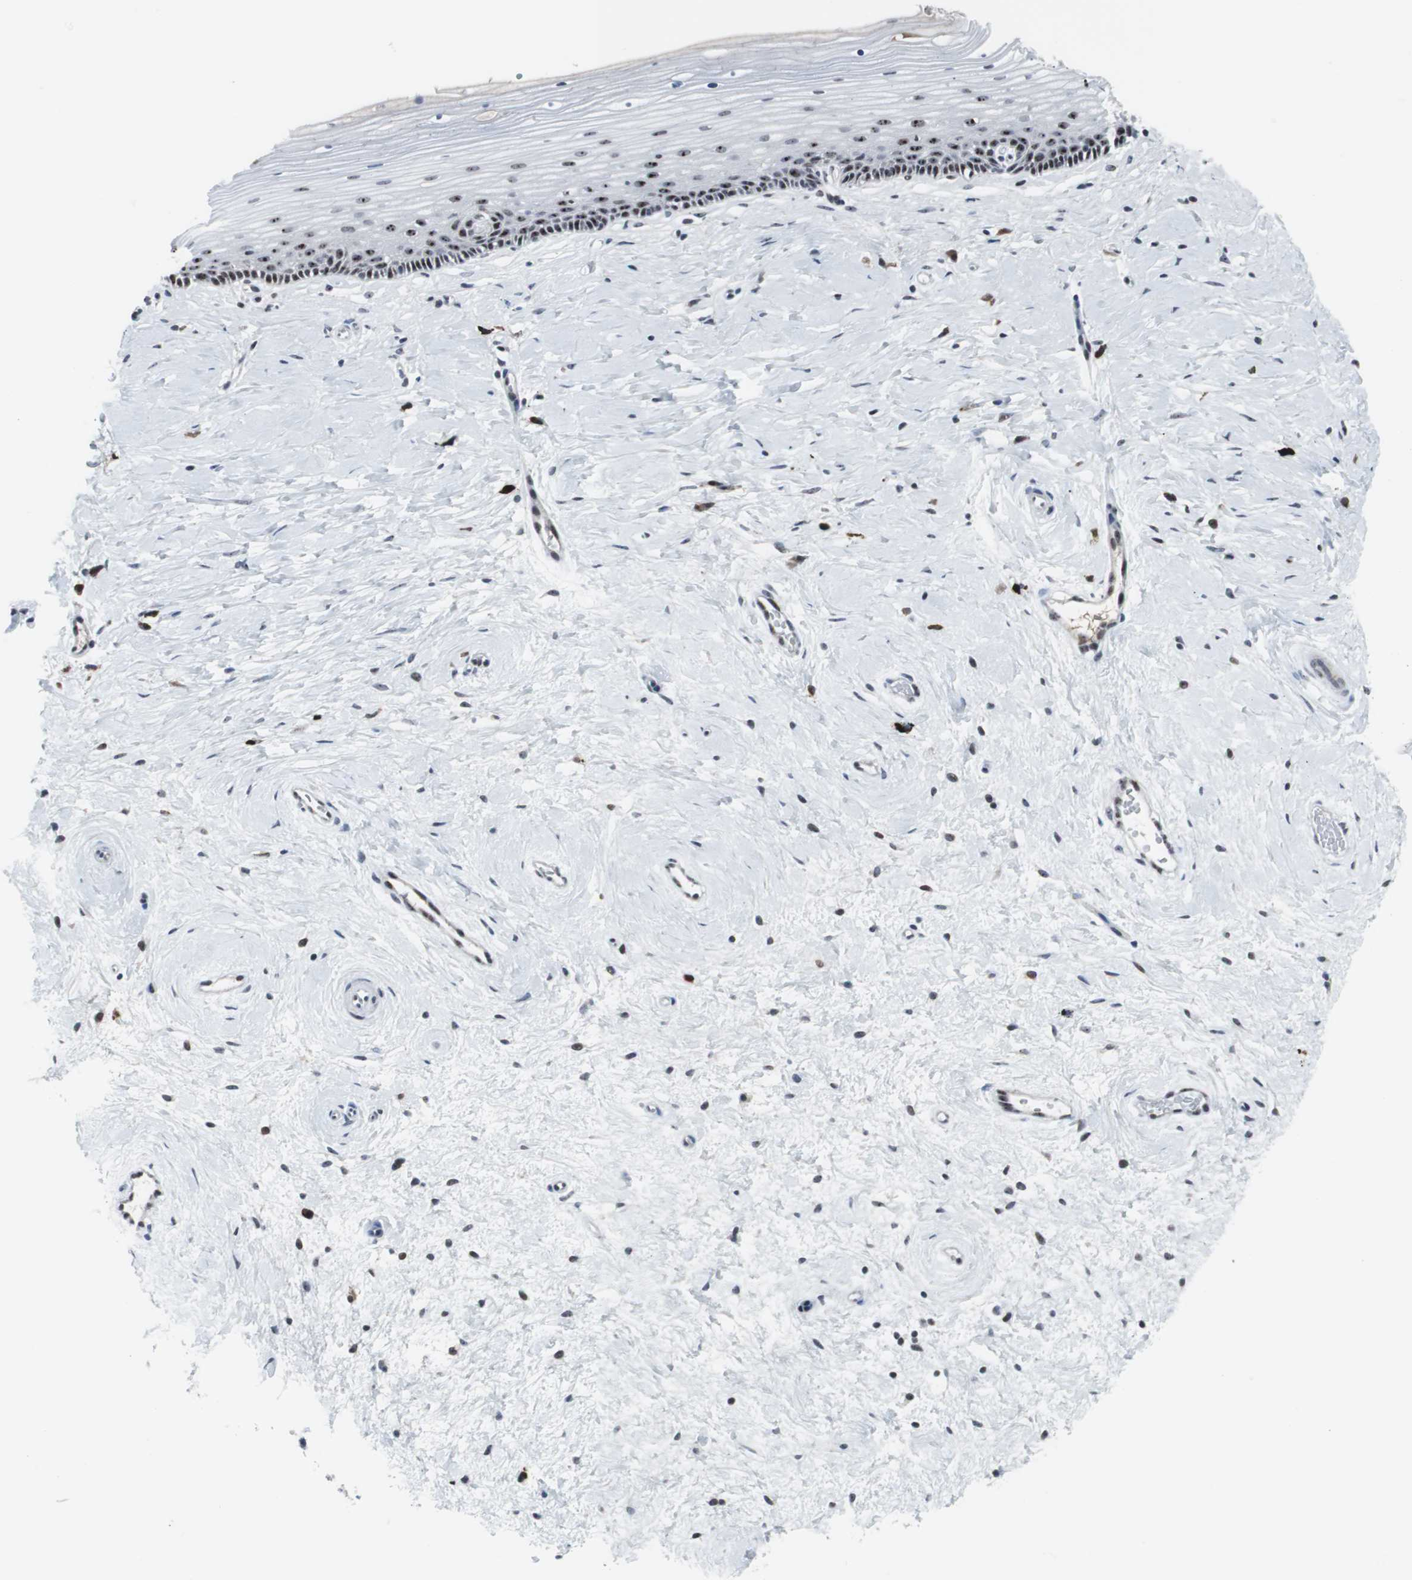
{"staining": {"intensity": "strong", "quantity": ">75%", "location": "nuclear"}, "tissue": "cervix", "cell_type": "Glandular cells", "image_type": "normal", "snomed": [{"axis": "morphology", "description": "Normal tissue, NOS"}, {"axis": "topography", "description": "Cervix"}], "caption": "An immunohistochemistry (IHC) photomicrograph of benign tissue is shown. Protein staining in brown labels strong nuclear positivity in cervix within glandular cells.", "gene": "DOK1", "patient": {"sex": "female", "age": 39}}